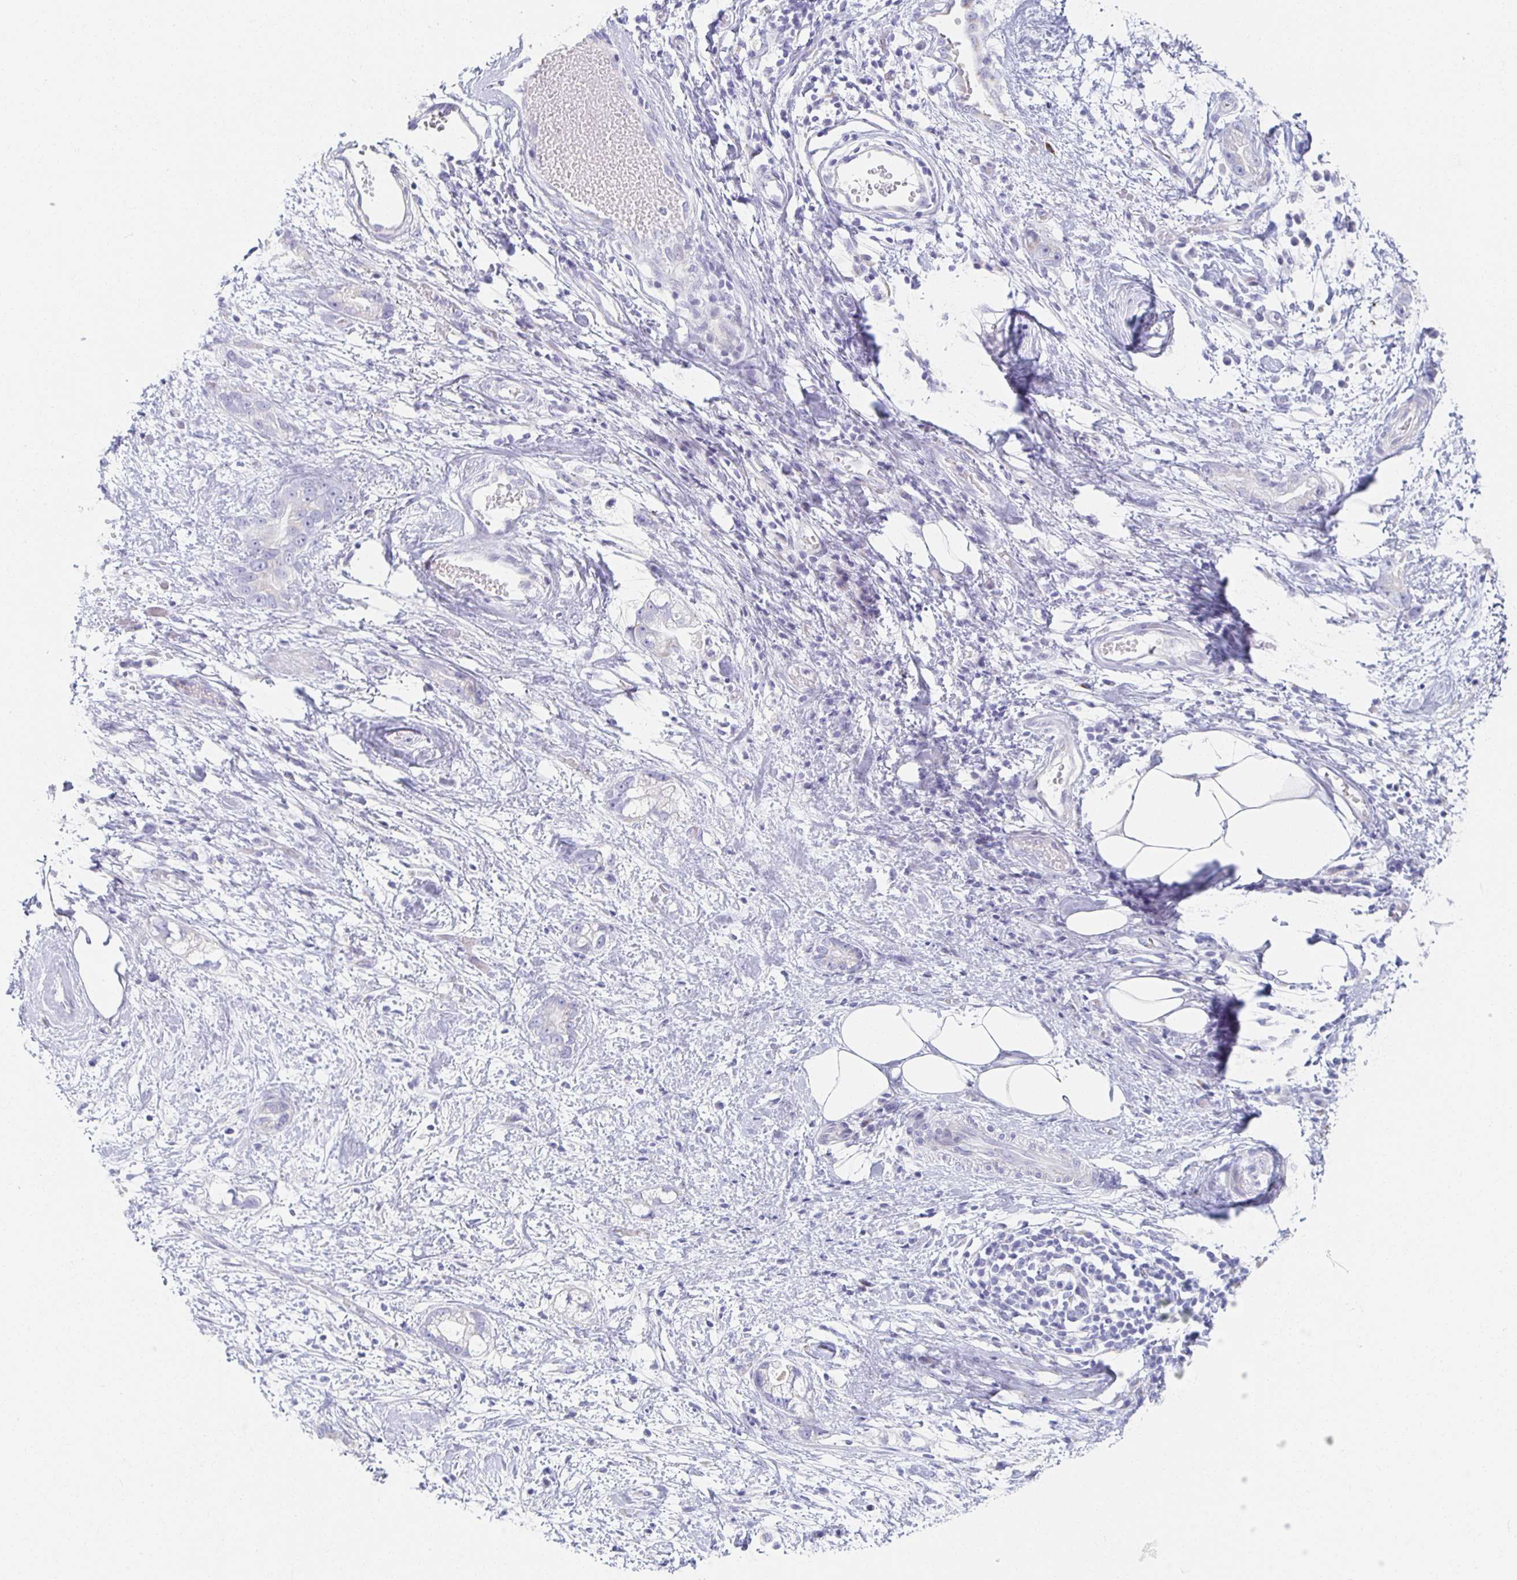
{"staining": {"intensity": "negative", "quantity": "none", "location": "none"}, "tissue": "stomach cancer", "cell_type": "Tumor cells", "image_type": "cancer", "snomed": [{"axis": "morphology", "description": "Adenocarcinoma, NOS"}, {"axis": "topography", "description": "Stomach"}], "caption": "Tumor cells show no significant protein positivity in stomach cancer (adenocarcinoma).", "gene": "TEX44", "patient": {"sex": "male", "age": 55}}